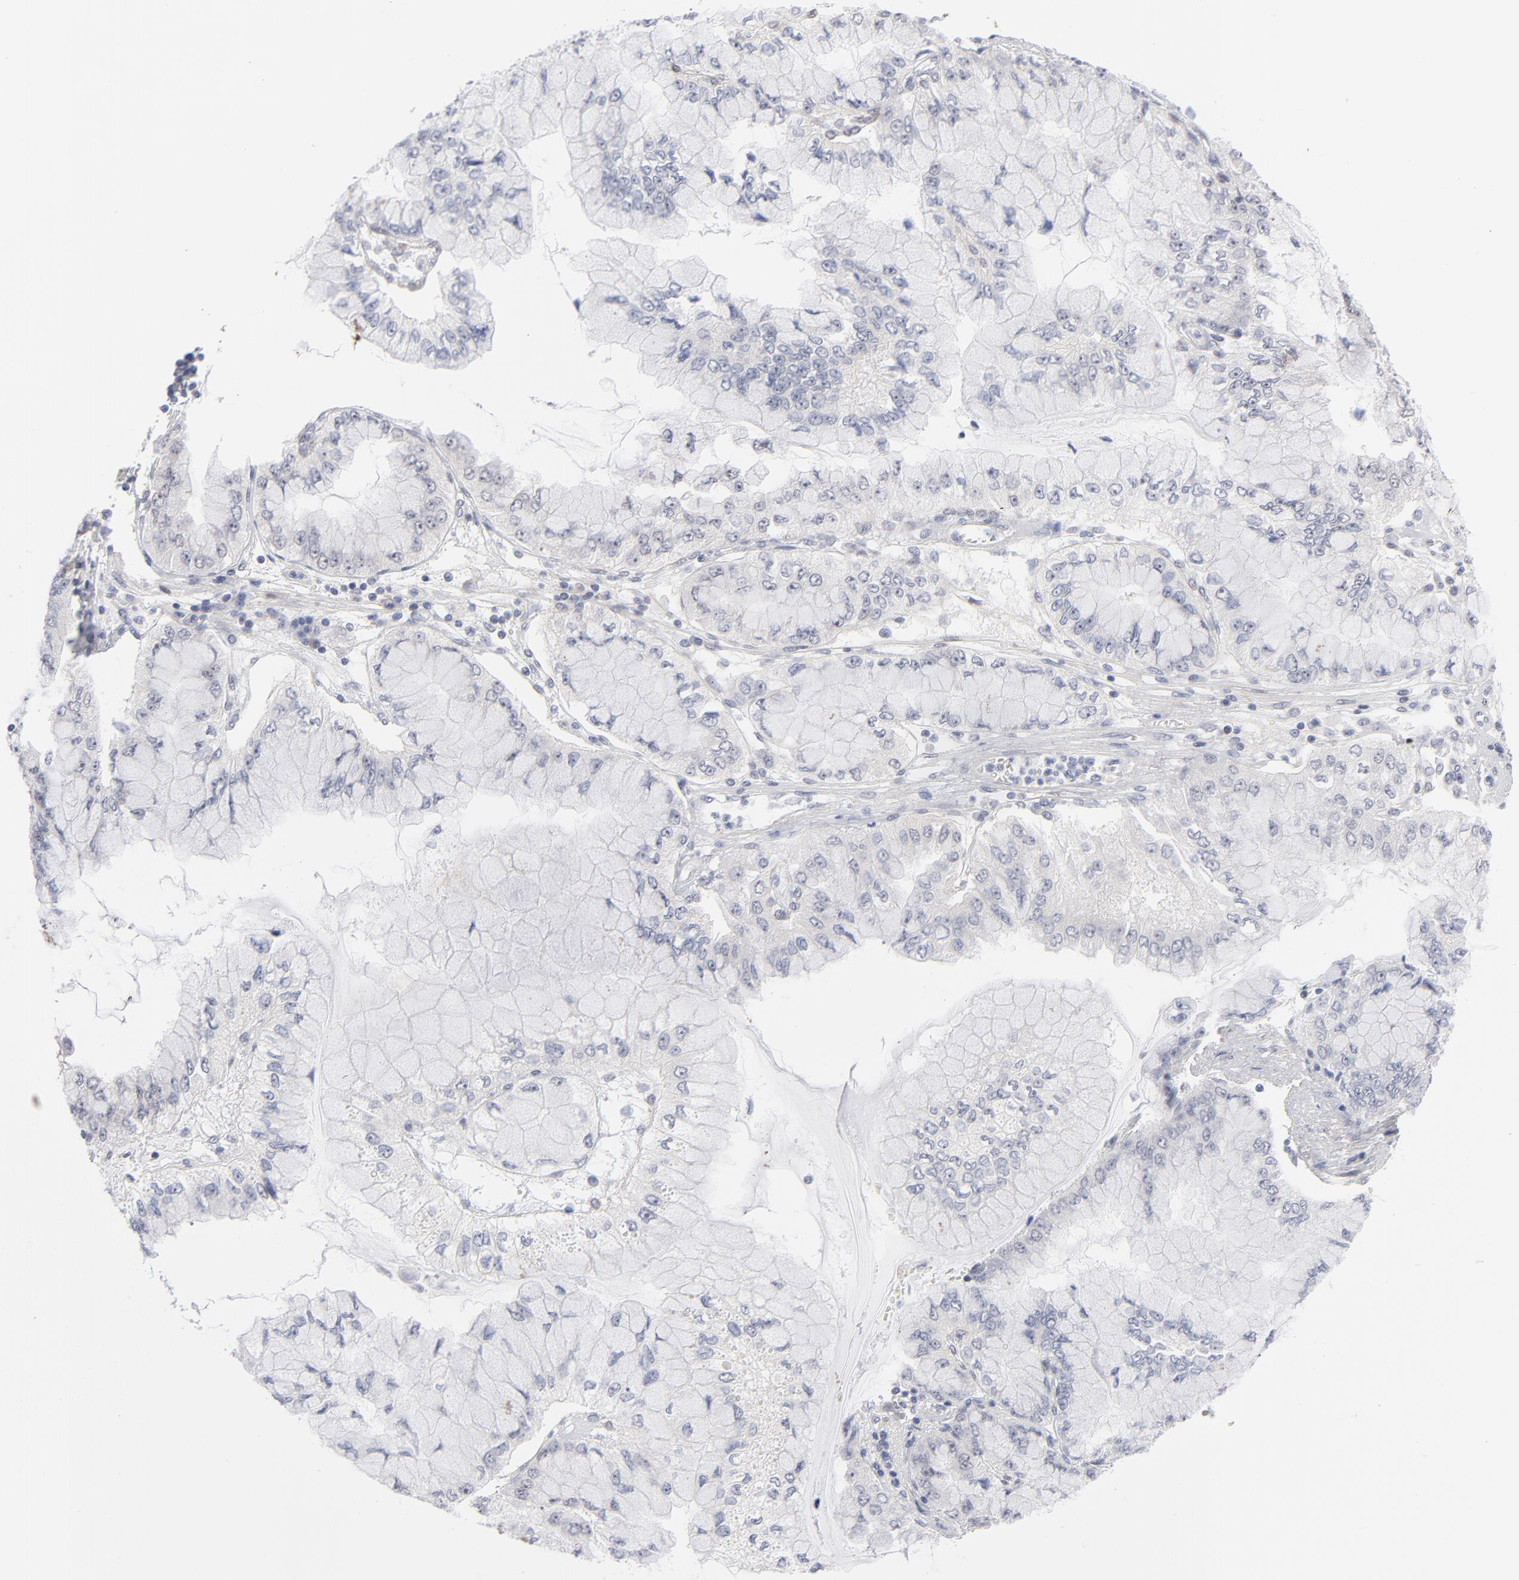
{"staining": {"intensity": "weak", "quantity": "25%-75%", "location": "nuclear"}, "tissue": "liver cancer", "cell_type": "Tumor cells", "image_type": "cancer", "snomed": [{"axis": "morphology", "description": "Cholangiocarcinoma"}, {"axis": "topography", "description": "Liver"}], "caption": "Tumor cells display low levels of weak nuclear positivity in about 25%-75% of cells in liver cancer (cholangiocarcinoma).", "gene": "NBN", "patient": {"sex": "female", "age": 79}}